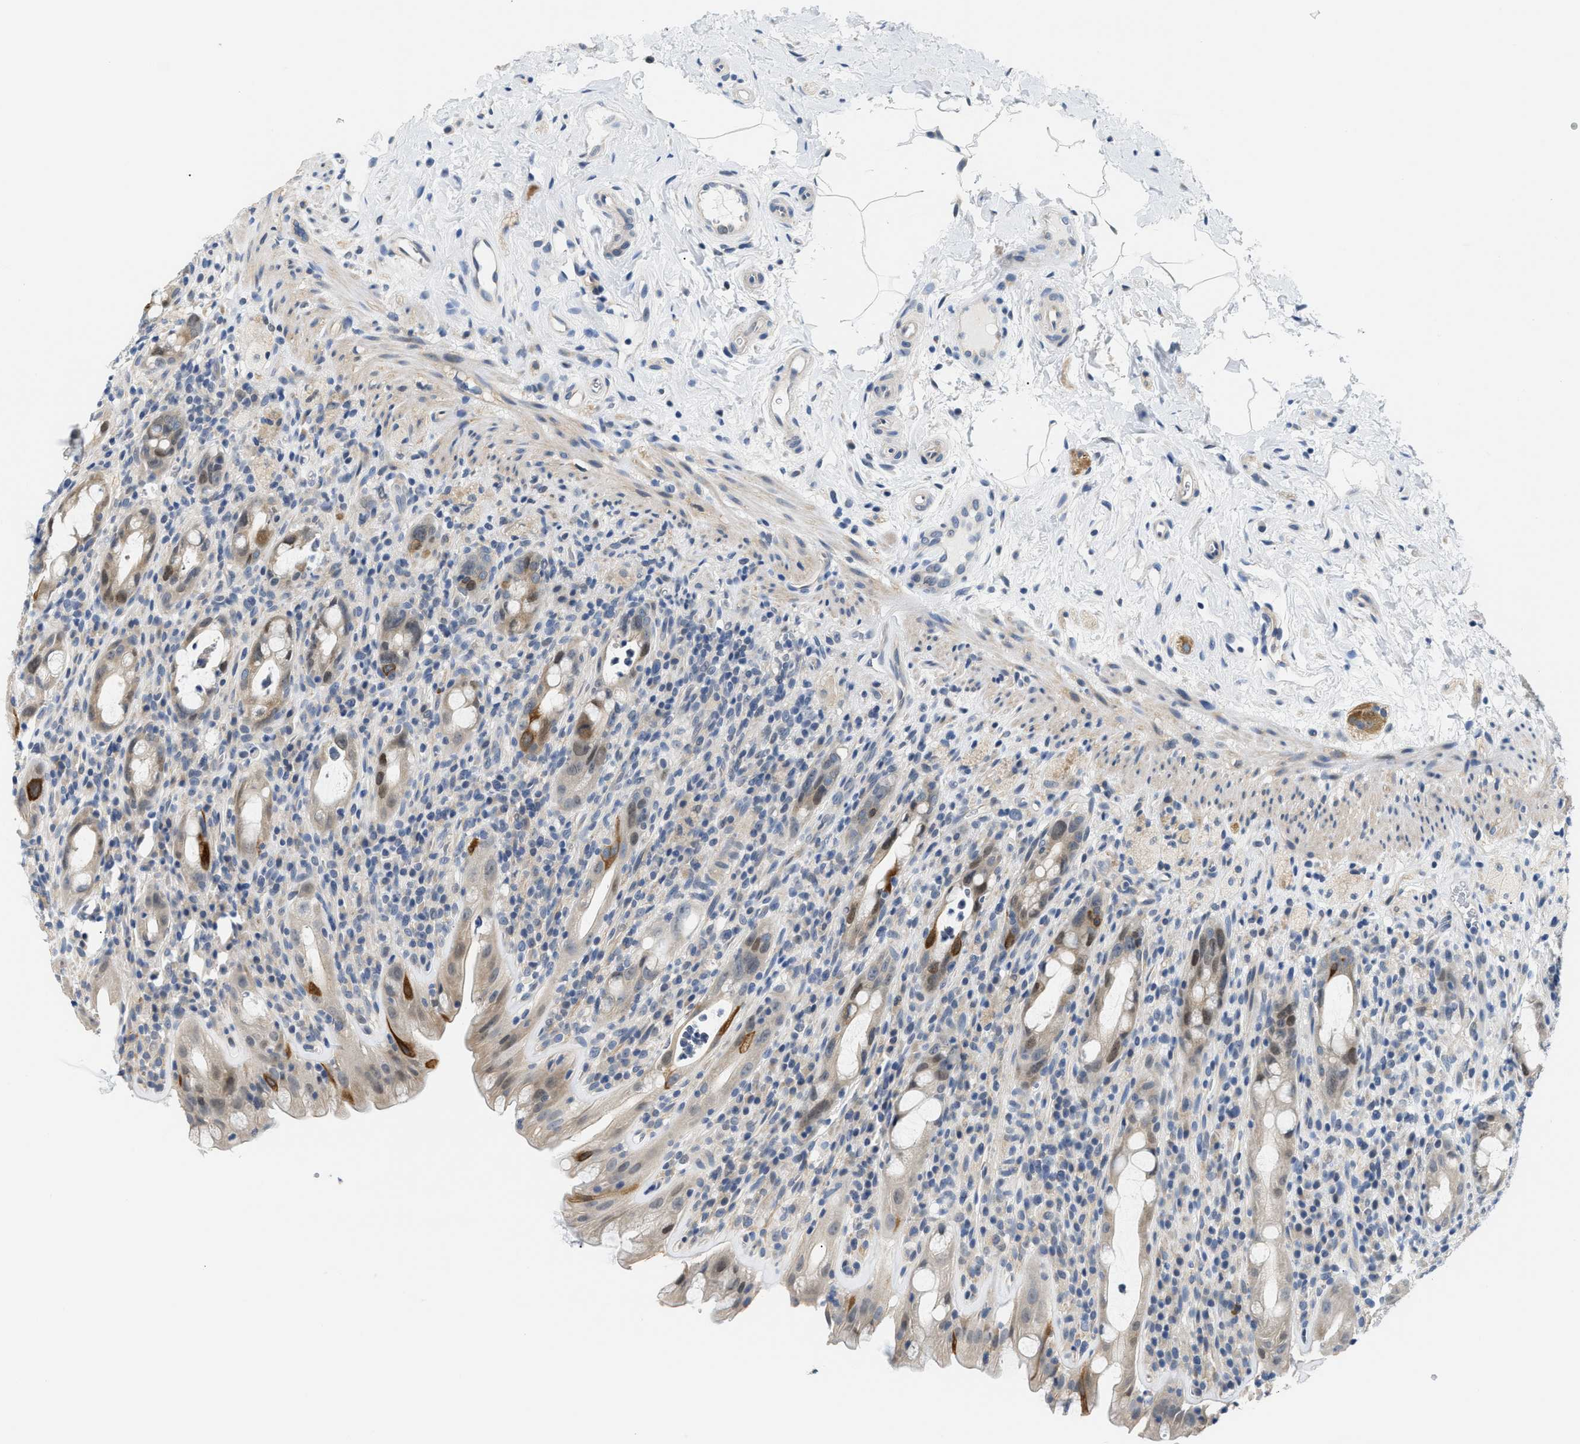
{"staining": {"intensity": "strong", "quantity": "<25%", "location": "cytoplasmic/membranous"}, "tissue": "rectum", "cell_type": "Glandular cells", "image_type": "normal", "snomed": [{"axis": "morphology", "description": "Normal tissue, NOS"}, {"axis": "topography", "description": "Rectum"}], "caption": "Immunohistochemistry (DAB (3,3'-diaminobenzidine)) staining of unremarkable rectum displays strong cytoplasmic/membranous protein positivity in about <25% of glandular cells.", "gene": "CLGN", "patient": {"sex": "male", "age": 44}}